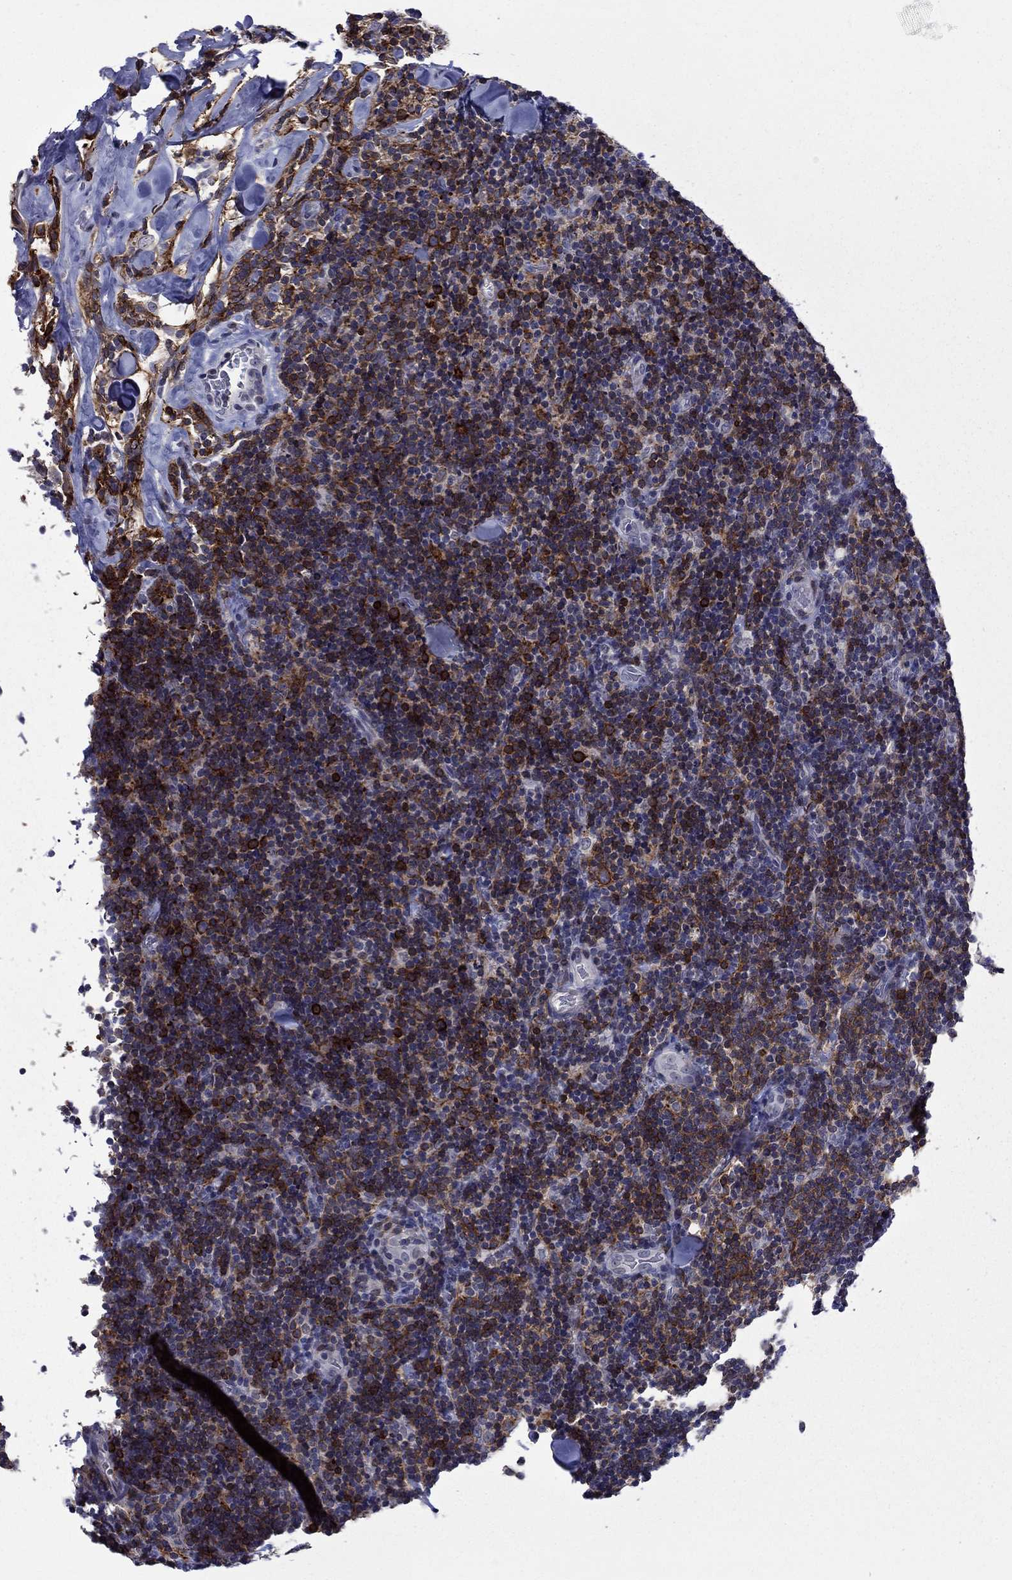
{"staining": {"intensity": "strong", "quantity": "25%-75%", "location": "cytoplasmic/membranous"}, "tissue": "lymphoma", "cell_type": "Tumor cells", "image_type": "cancer", "snomed": [{"axis": "morphology", "description": "Malignant lymphoma, non-Hodgkin's type, Low grade"}, {"axis": "topography", "description": "Lymph node"}], "caption": "Malignant lymphoma, non-Hodgkin's type (low-grade) was stained to show a protein in brown. There is high levels of strong cytoplasmic/membranous staining in about 25%-75% of tumor cells.", "gene": "LMO7", "patient": {"sex": "female", "age": 56}}